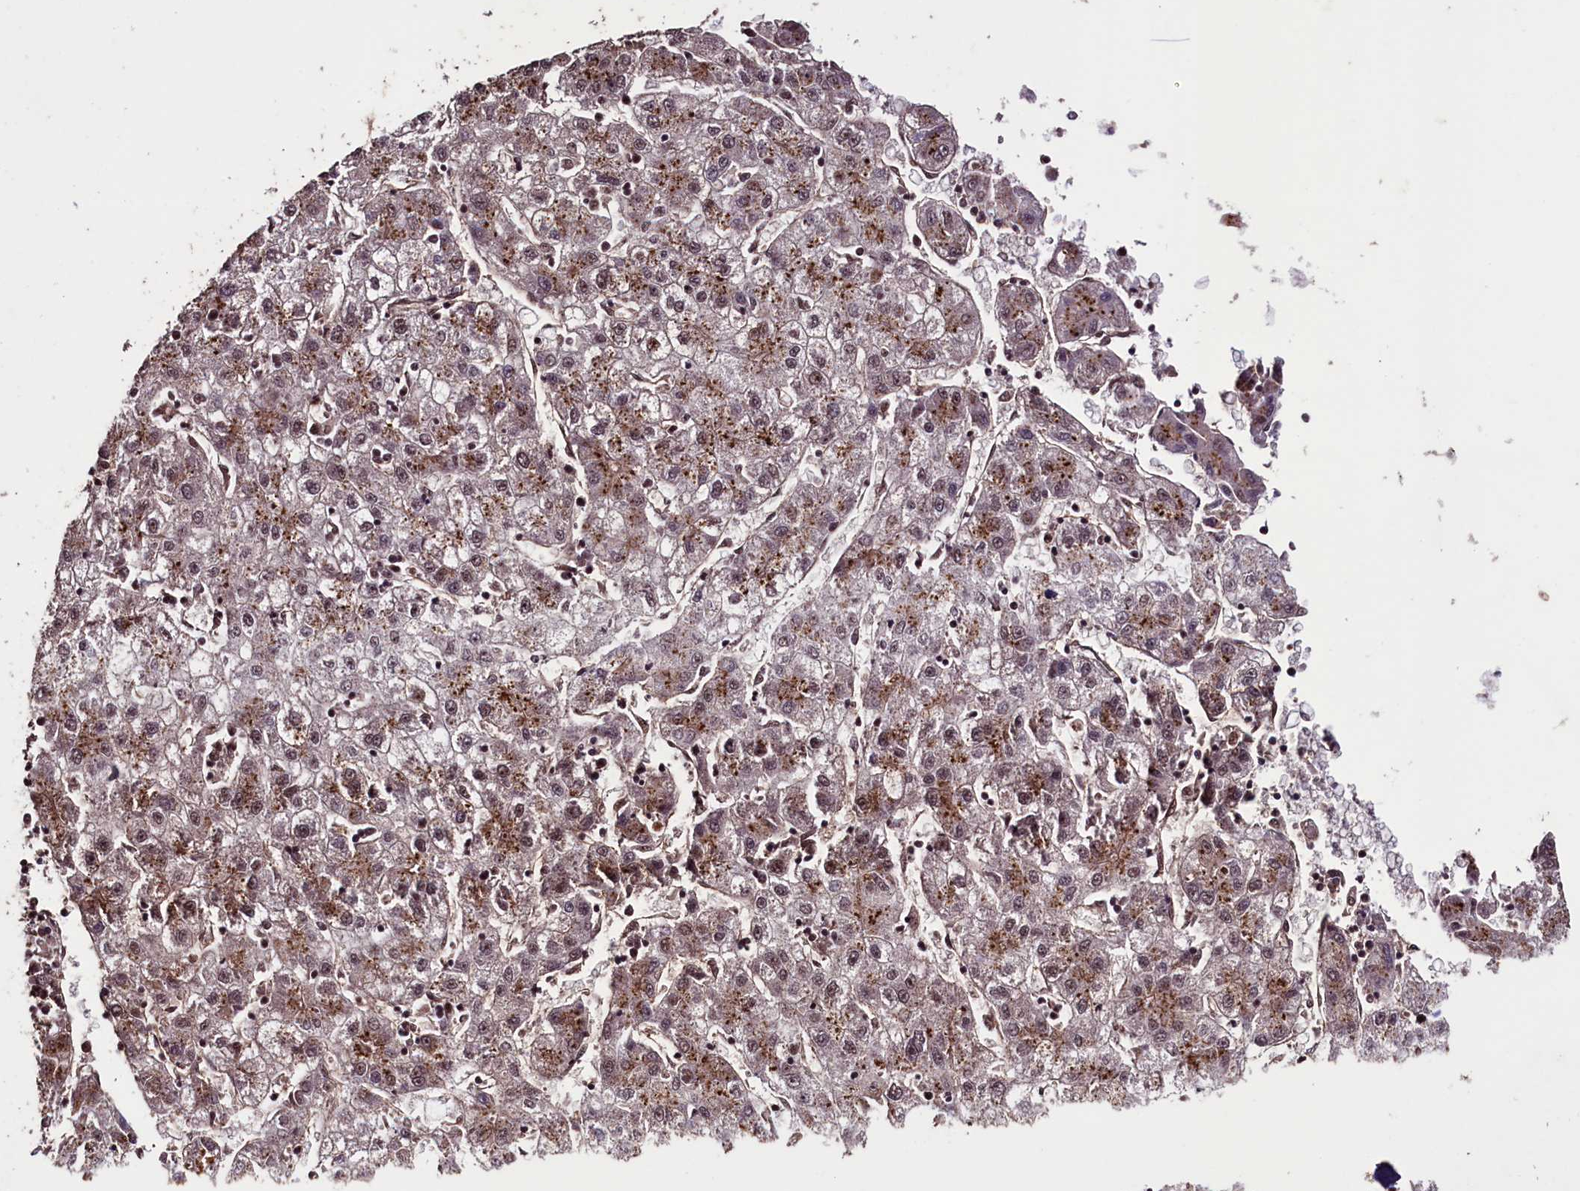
{"staining": {"intensity": "moderate", "quantity": ">75%", "location": "cytoplasmic/membranous"}, "tissue": "liver cancer", "cell_type": "Tumor cells", "image_type": "cancer", "snomed": [{"axis": "morphology", "description": "Carcinoma, Hepatocellular, NOS"}, {"axis": "topography", "description": "Liver"}], "caption": "Human liver hepatocellular carcinoma stained with a brown dye shows moderate cytoplasmic/membranous positive expression in approximately >75% of tumor cells.", "gene": "SFSWAP", "patient": {"sex": "male", "age": 72}}